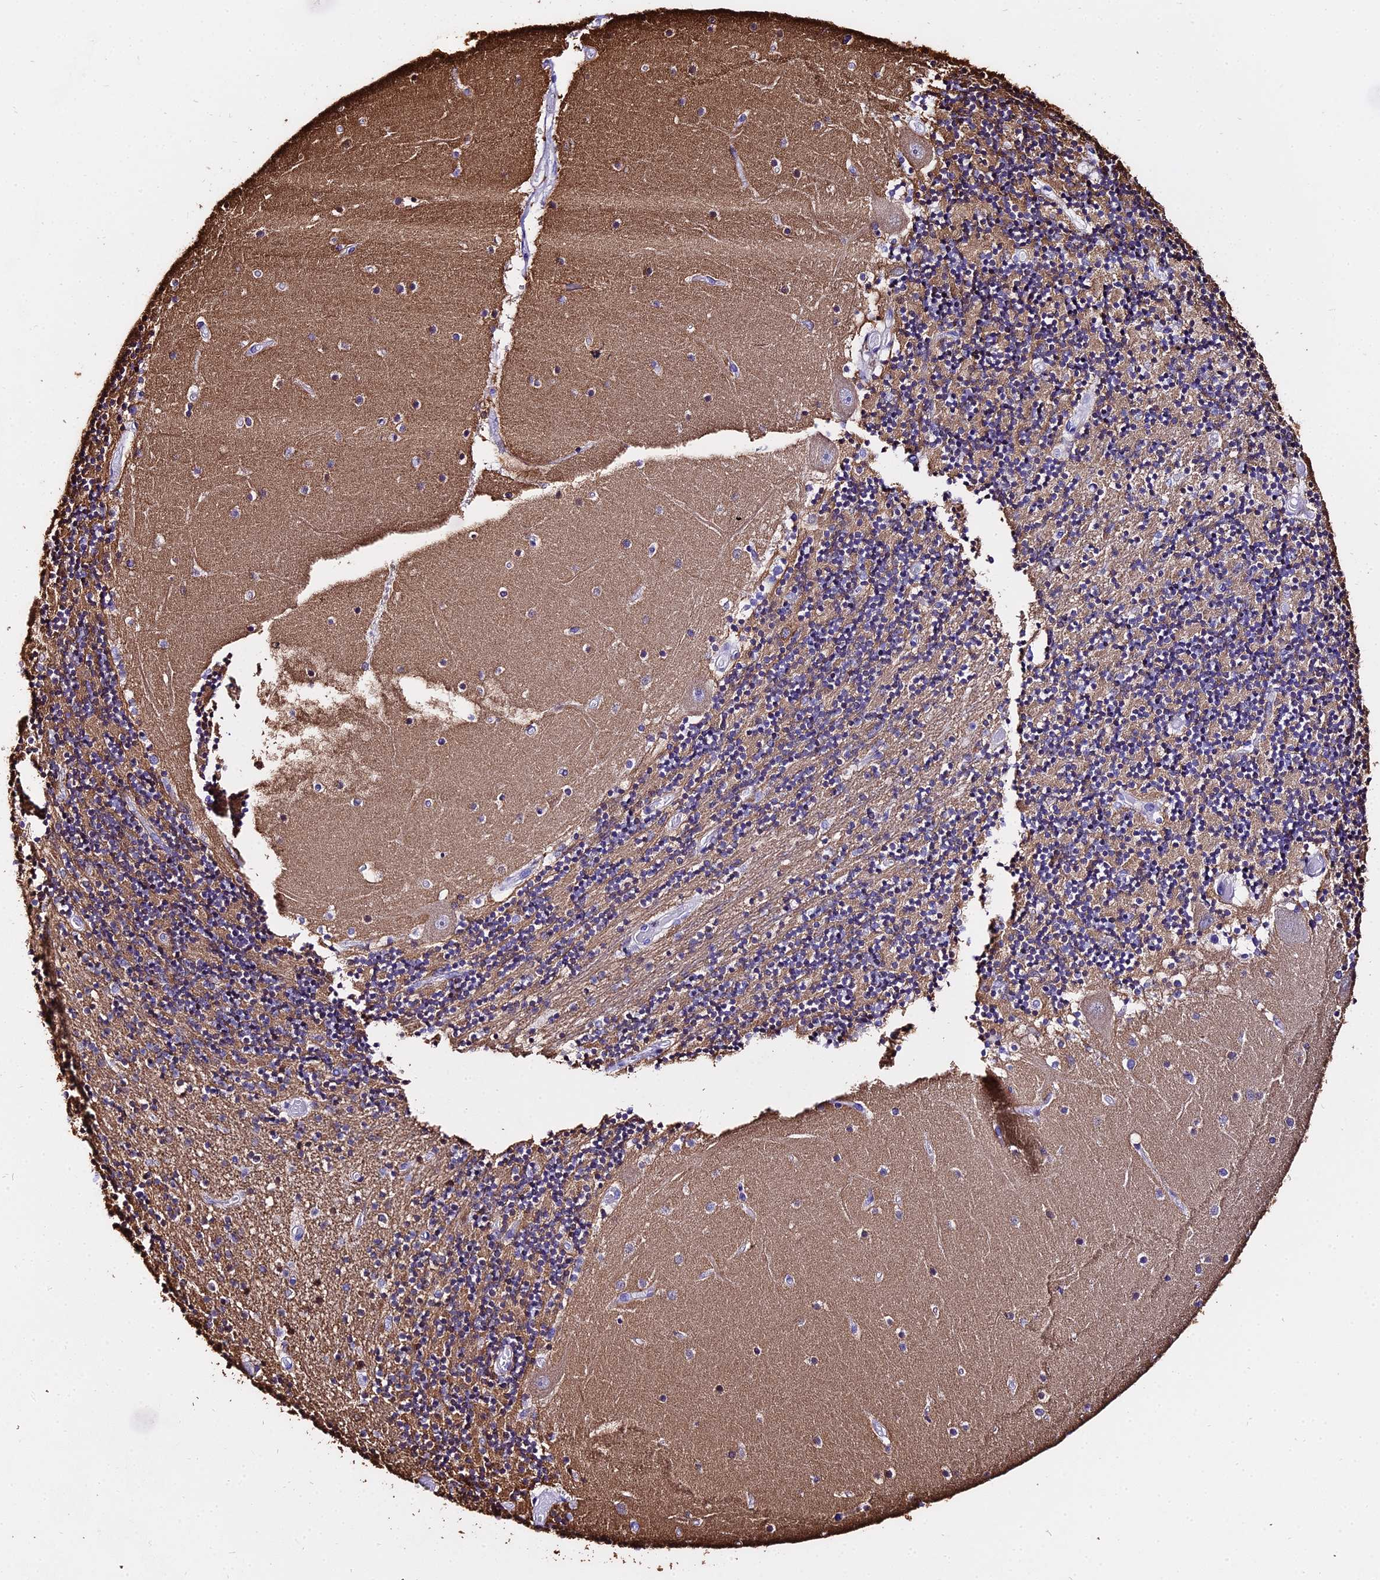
{"staining": {"intensity": "moderate", "quantity": "25%-75%", "location": "cytoplasmic/membranous"}, "tissue": "cerebellum", "cell_type": "Cells in granular layer", "image_type": "normal", "snomed": [{"axis": "morphology", "description": "Normal tissue, NOS"}, {"axis": "topography", "description": "Cerebellum"}], "caption": "The immunohistochemical stain shows moderate cytoplasmic/membranous staining in cells in granular layer of unremarkable cerebellum.", "gene": "TUBA1A", "patient": {"sex": "female", "age": 28}}